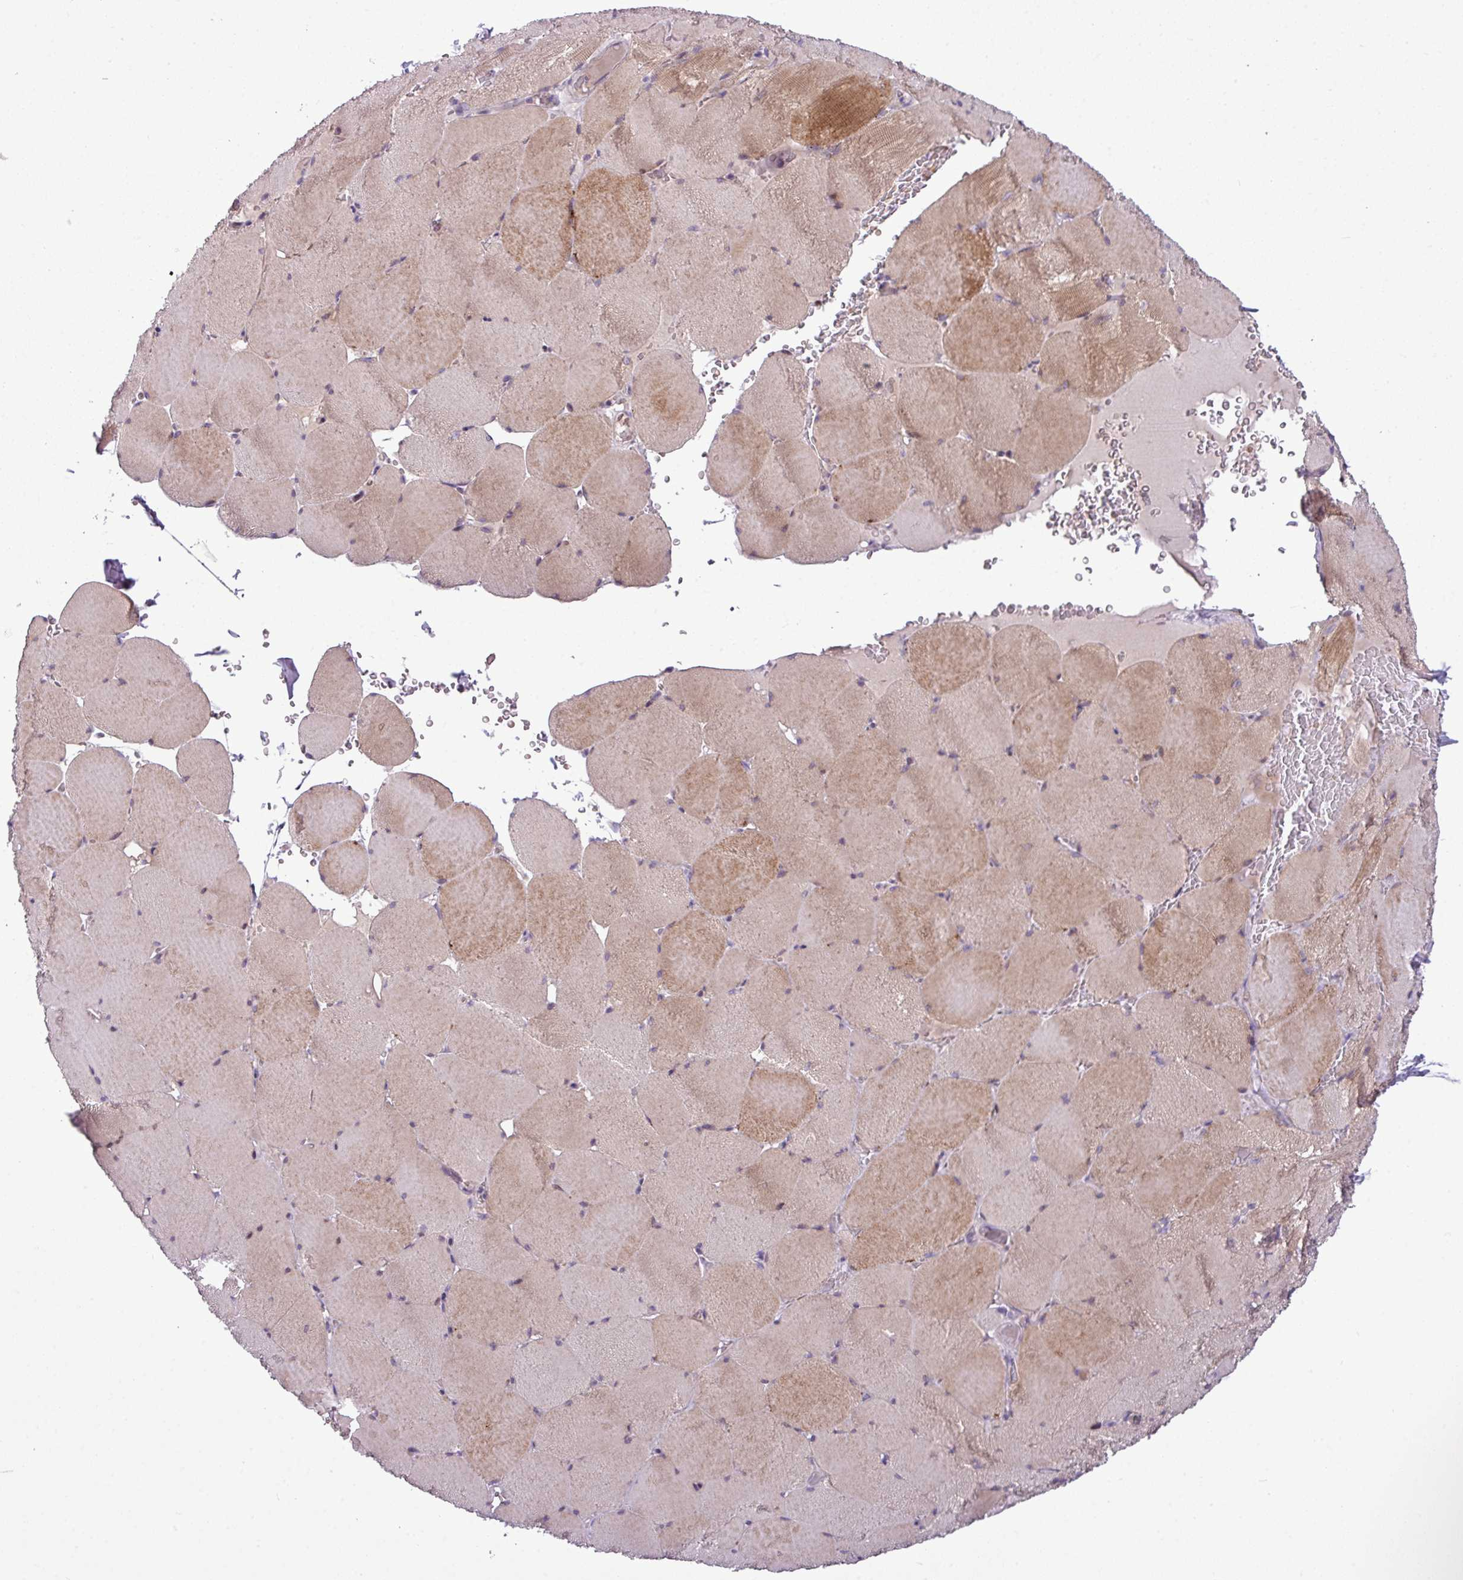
{"staining": {"intensity": "moderate", "quantity": ">75%", "location": "cytoplasmic/membranous"}, "tissue": "skeletal muscle", "cell_type": "Myocytes", "image_type": "normal", "snomed": [{"axis": "morphology", "description": "Normal tissue, NOS"}, {"axis": "topography", "description": "Skeletal muscle"}, {"axis": "topography", "description": "Head-Neck"}], "caption": "This micrograph reveals benign skeletal muscle stained with immunohistochemistry (IHC) to label a protein in brown. The cytoplasmic/membranous of myocytes show moderate positivity for the protein. Nuclei are counter-stained blue.", "gene": "IL17A", "patient": {"sex": "male", "age": 66}}